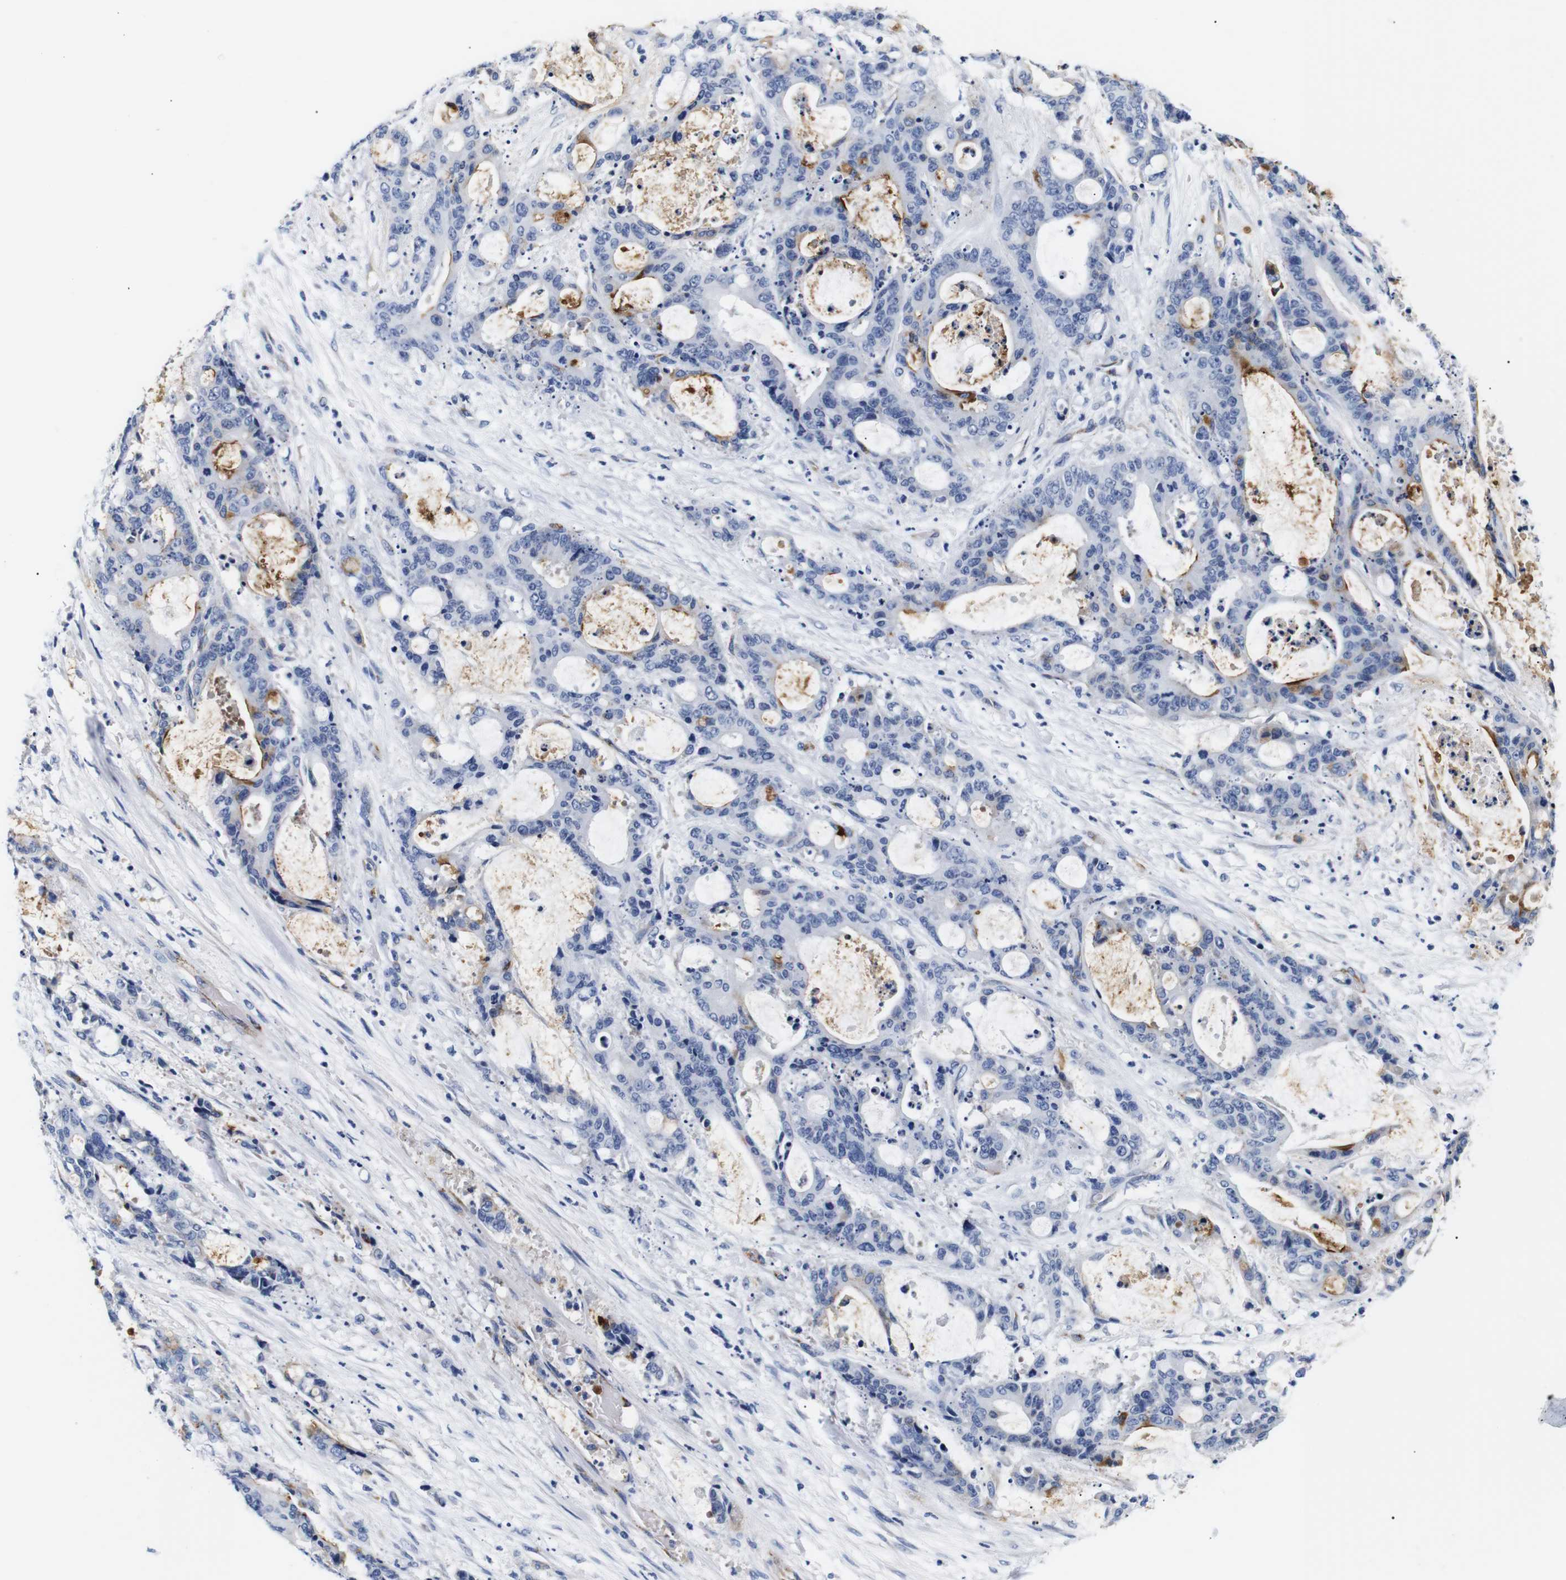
{"staining": {"intensity": "weak", "quantity": "<25%", "location": "cytoplasmic/membranous"}, "tissue": "liver cancer", "cell_type": "Tumor cells", "image_type": "cancer", "snomed": [{"axis": "morphology", "description": "Normal tissue, NOS"}, {"axis": "morphology", "description": "Cholangiocarcinoma"}, {"axis": "topography", "description": "Liver"}, {"axis": "topography", "description": "Peripheral nerve tissue"}], "caption": "IHC histopathology image of neoplastic tissue: human cholangiocarcinoma (liver) stained with DAB exhibits no significant protein expression in tumor cells.", "gene": "MUC4", "patient": {"sex": "female", "age": 73}}